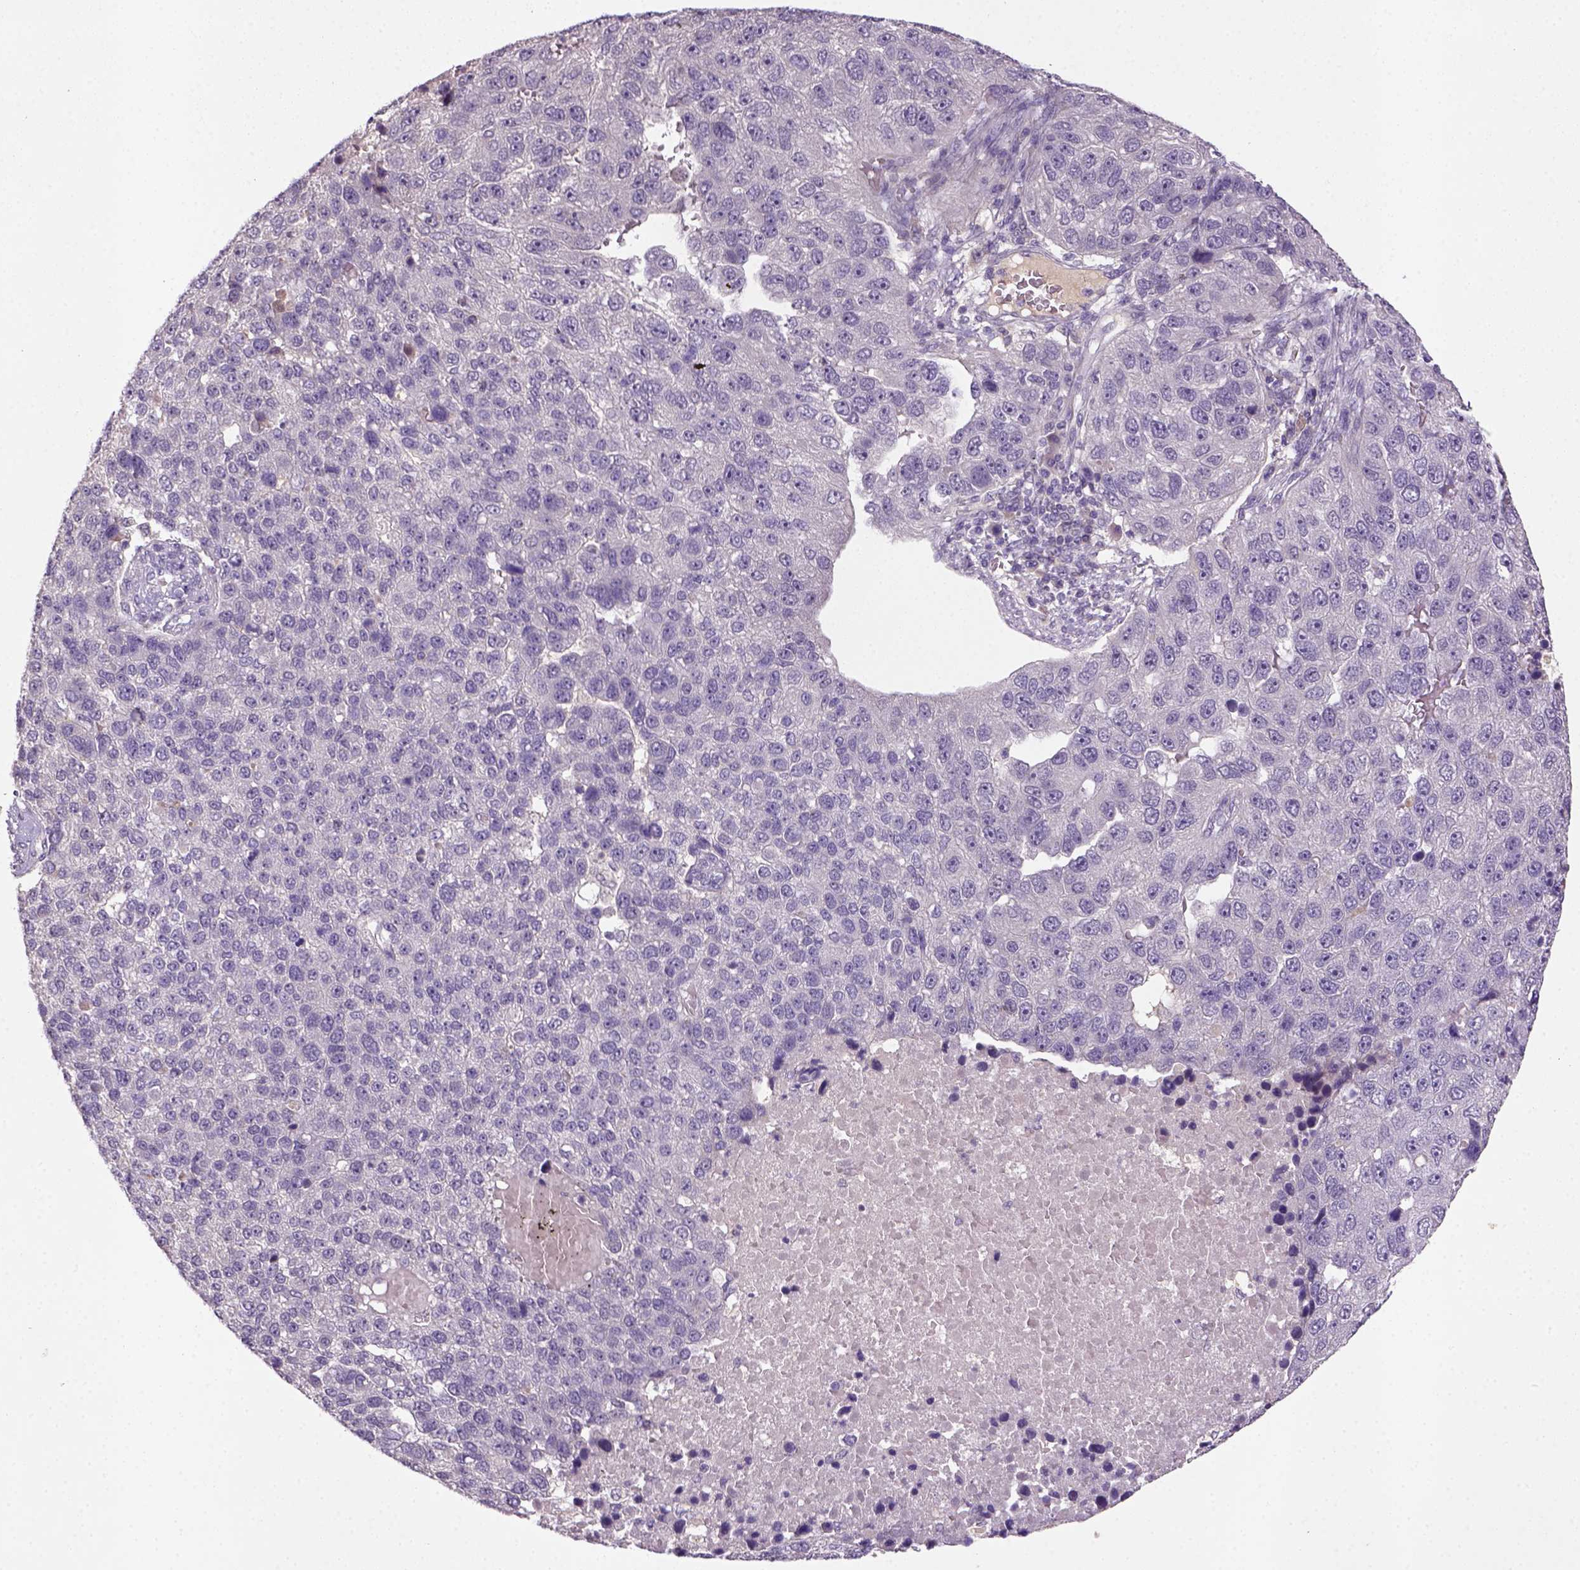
{"staining": {"intensity": "negative", "quantity": "none", "location": "none"}, "tissue": "pancreatic cancer", "cell_type": "Tumor cells", "image_type": "cancer", "snomed": [{"axis": "morphology", "description": "Adenocarcinoma, NOS"}, {"axis": "topography", "description": "Pancreas"}], "caption": "Immunohistochemistry (IHC) image of neoplastic tissue: human pancreatic cancer (adenocarcinoma) stained with DAB (3,3'-diaminobenzidine) shows no significant protein expression in tumor cells.", "gene": "NLGN2", "patient": {"sex": "female", "age": 61}}